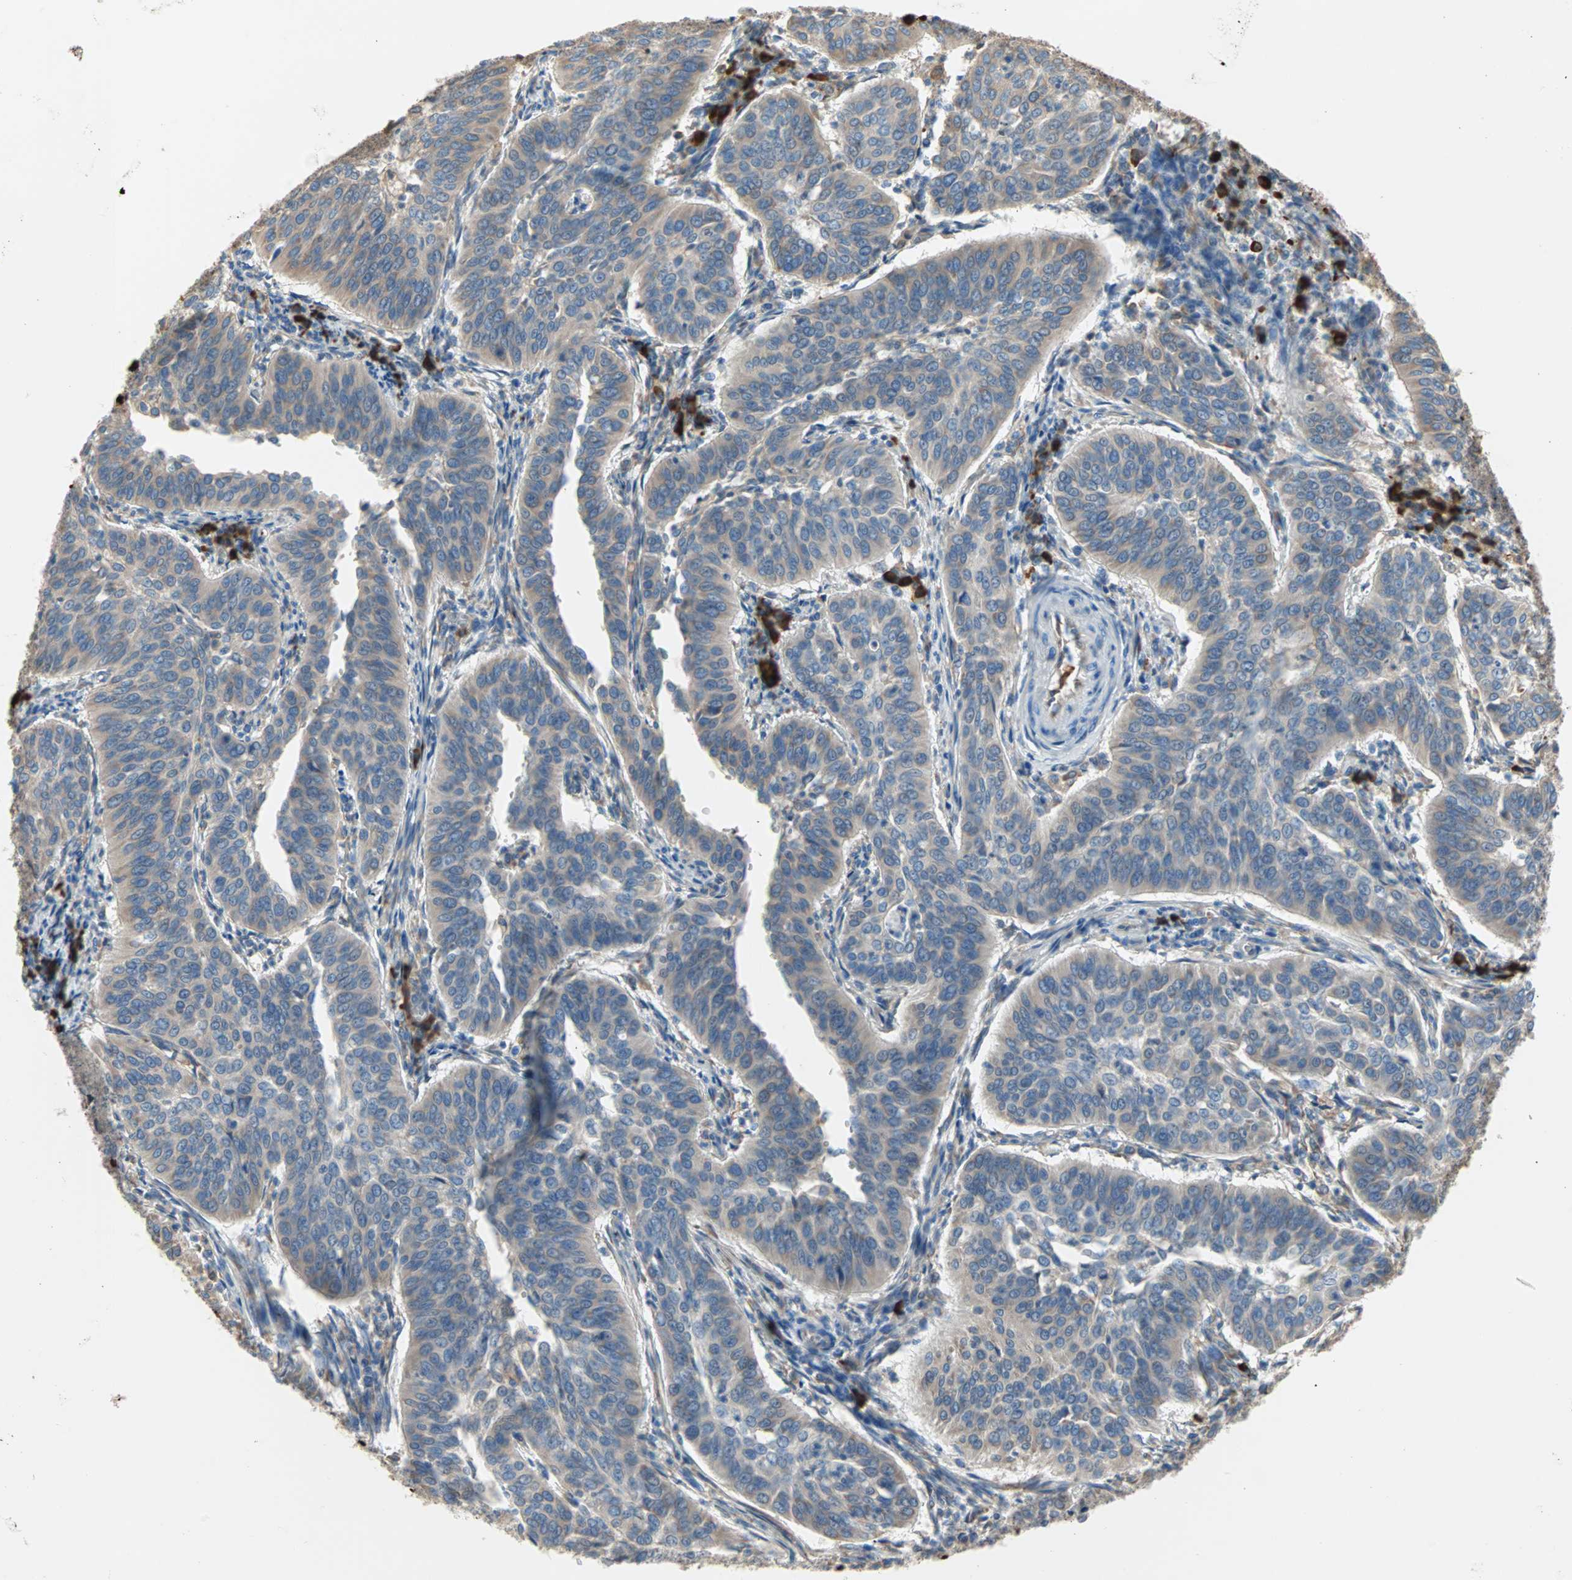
{"staining": {"intensity": "weak", "quantity": ">75%", "location": "cytoplasmic/membranous"}, "tissue": "cervical cancer", "cell_type": "Tumor cells", "image_type": "cancer", "snomed": [{"axis": "morphology", "description": "Normal tissue, NOS"}, {"axis": "morphology", "description": "Squamous cell carcinoma, NOS"}, {"axis": "topography", "description": "Cervix"}], "caption": "Human cervical cancer (squamous cell carcinoma) stained with a protein marker exhibits weak staining in tumor cells.", "gene": "PLCXD1", "patient": {"sex": "female", "age": 39}}